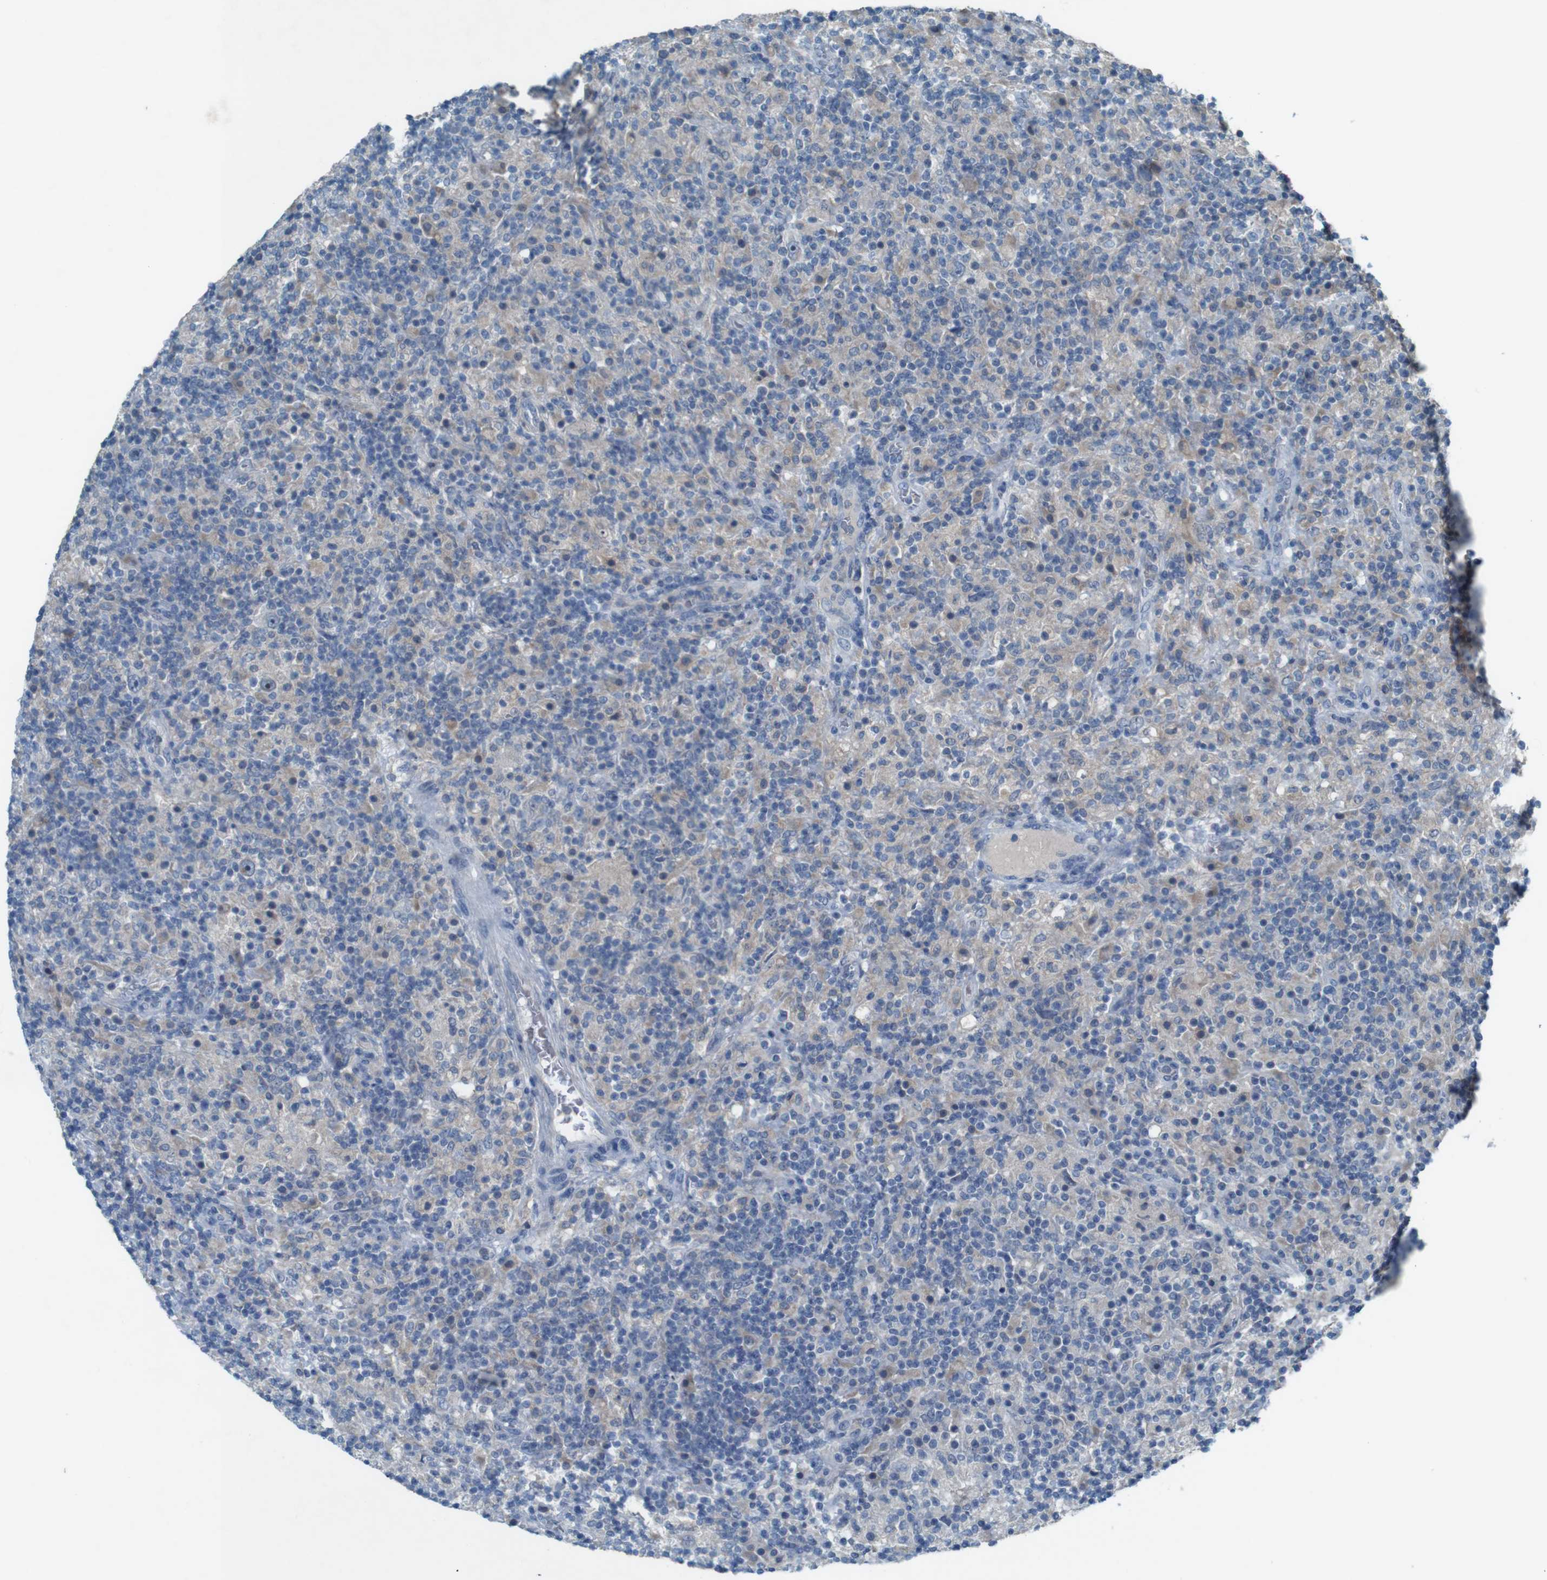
{"staining": {"intensity": "negative", "quantity": "none", "location": "none"}, "tissue": "lymphoma", "cell_type": "Tumor cells", "image_type": "cancer", "snomed": [{"axis": "morphology", "description": "Hodgkin's disease, NOS"}, {"axis": "topography", "description": "Lymph node"}], "caption": "A high-resolution micrograph shows immunohistochemistry (IHC) staining of lymphoma, which exhibits no significant positivity in tumor cells.", "gene": "MOGAT3", "patient": {"sex": "male", "age": 70}}